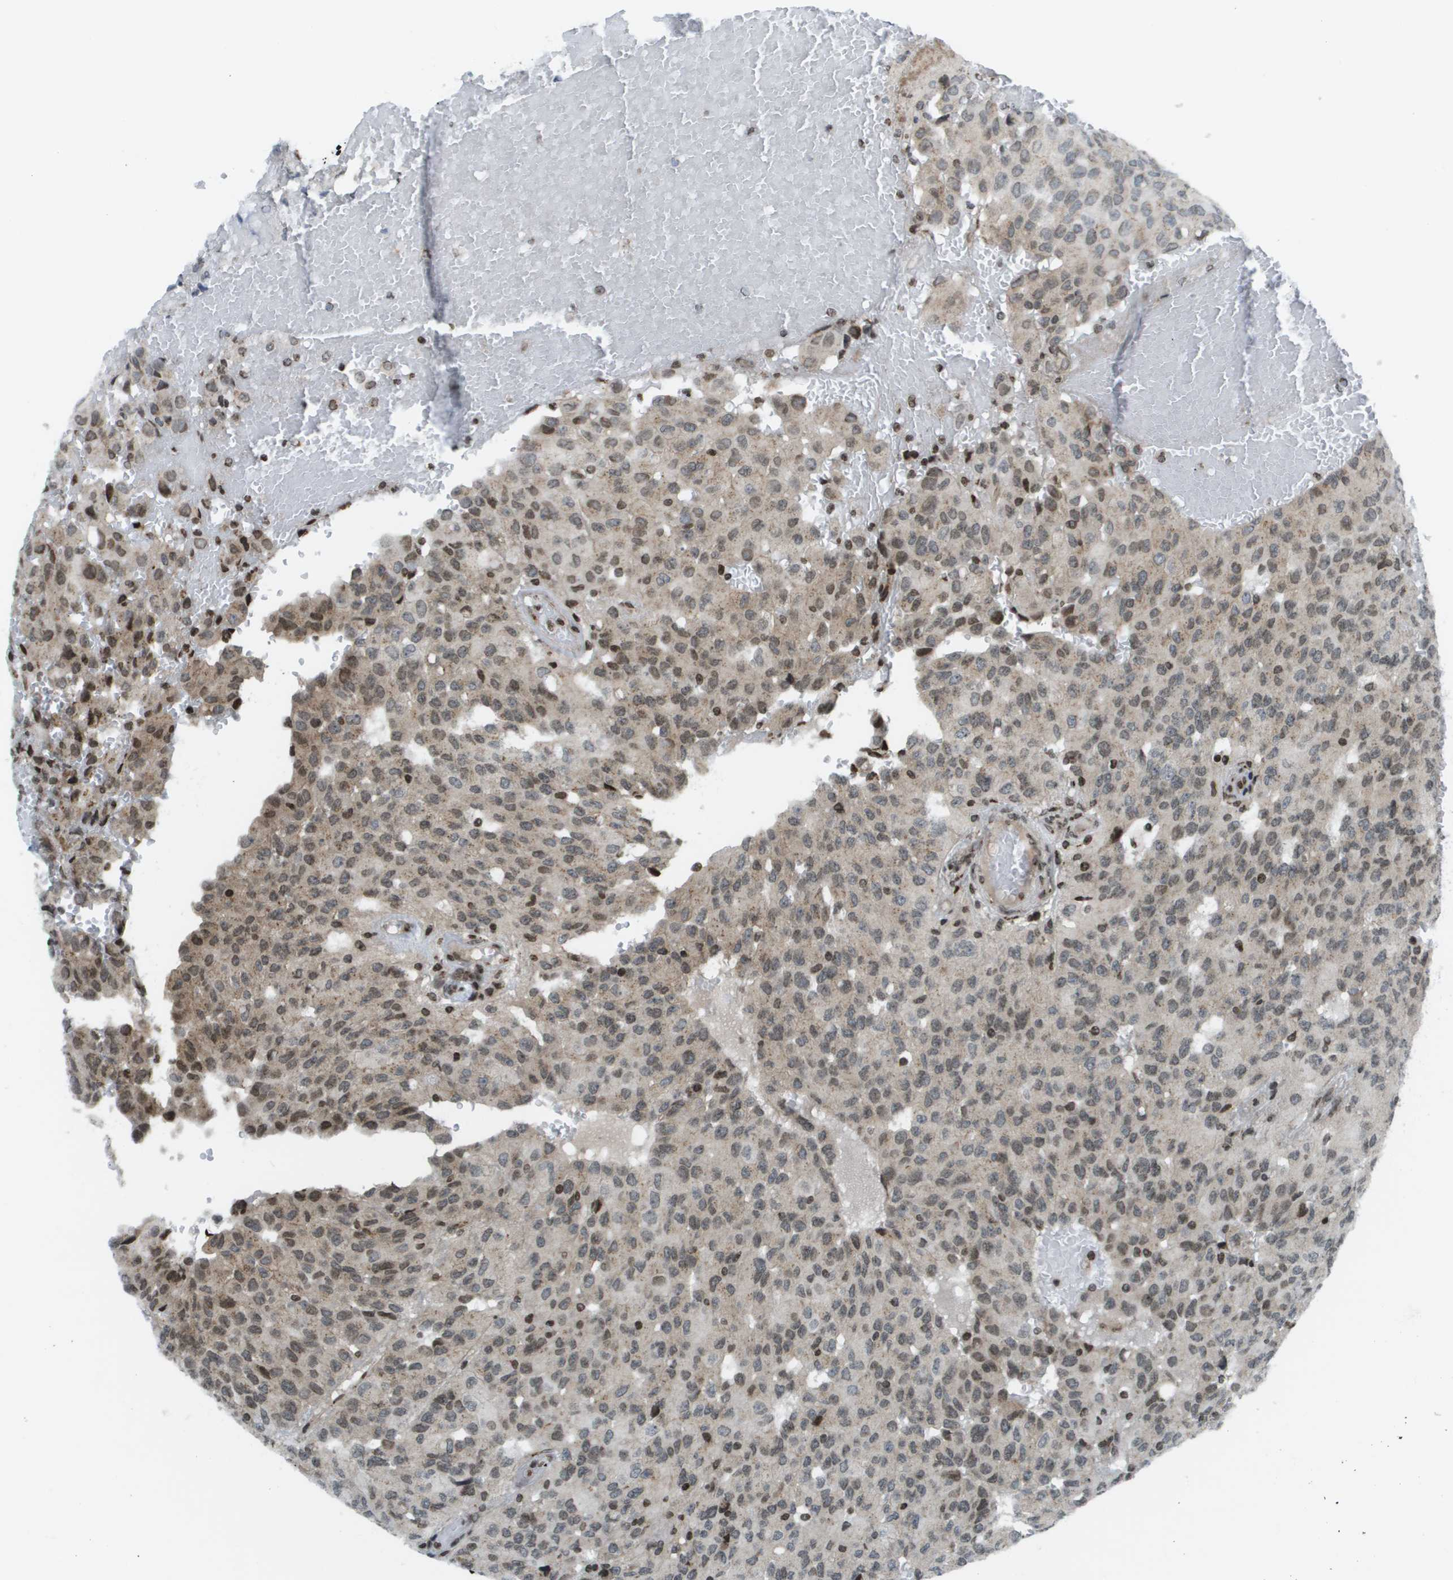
{"staining": {"intensity": "moderate", "quantity": ">75%", "location": "cytoplasmic/membranous,nuclear"}, "tissue": "glioma", "cell_type": "Tumor cells", "image_type": "cancer", "snomed": [{"axis": "morphology", "description": "Glioma, malignant, High grade"}, {"axis": "topography", "description": "Brain"}], "caption": "Approximately >75% of tumor cells in human glioma demonstrate moderate cytoplasmic/membranous and nuclear protein positivity as visualized by brown immunohistochemical staining.", "gene": "EVC", "patient": {"sex": "male", "age": 32}}